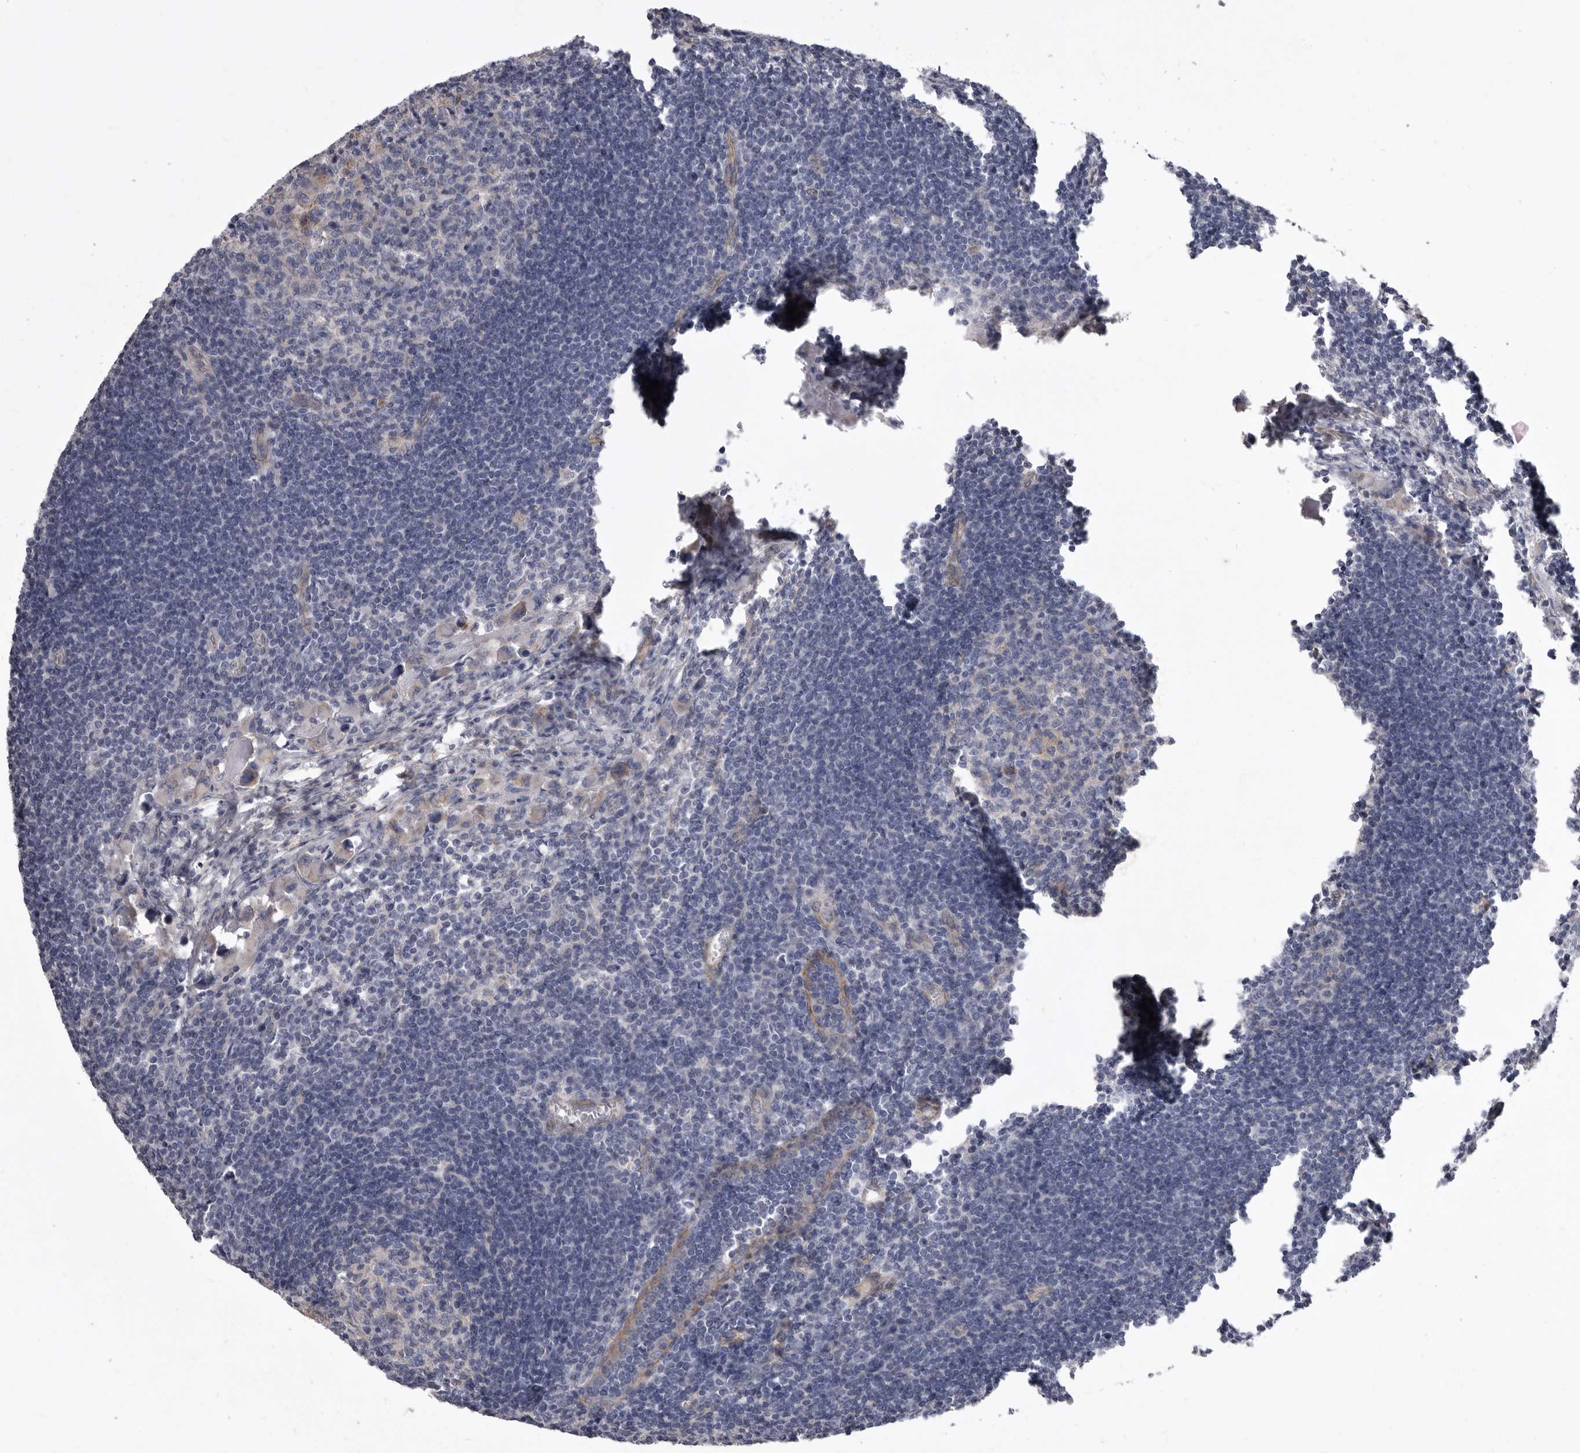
{"staining": {"intensity": "negative", "quantity": "none", "location": "none"}, "tissue": "lymph node", "cell_type": "Germinal center cells", "image_type": "normal", "snomed": [{"axis": "morphology", "description": "Normal tissue, NOS"}, {"axis": "morphology", "description": "Malignant melanoma, Metastatic site"}, {"axis": "topography", "description": "Lymph node"}], "caption": "Histopathology image shows no protein expression in germinal center cells of unremarkable lymph node. The staining was performed using DAB to visualize the protein expression in brown, while the nuclei were stained in blue with hematoxylin (Magnification: 20x).", "gene": "P2RX6", "patient": {"sex": "male", "age": 41}}